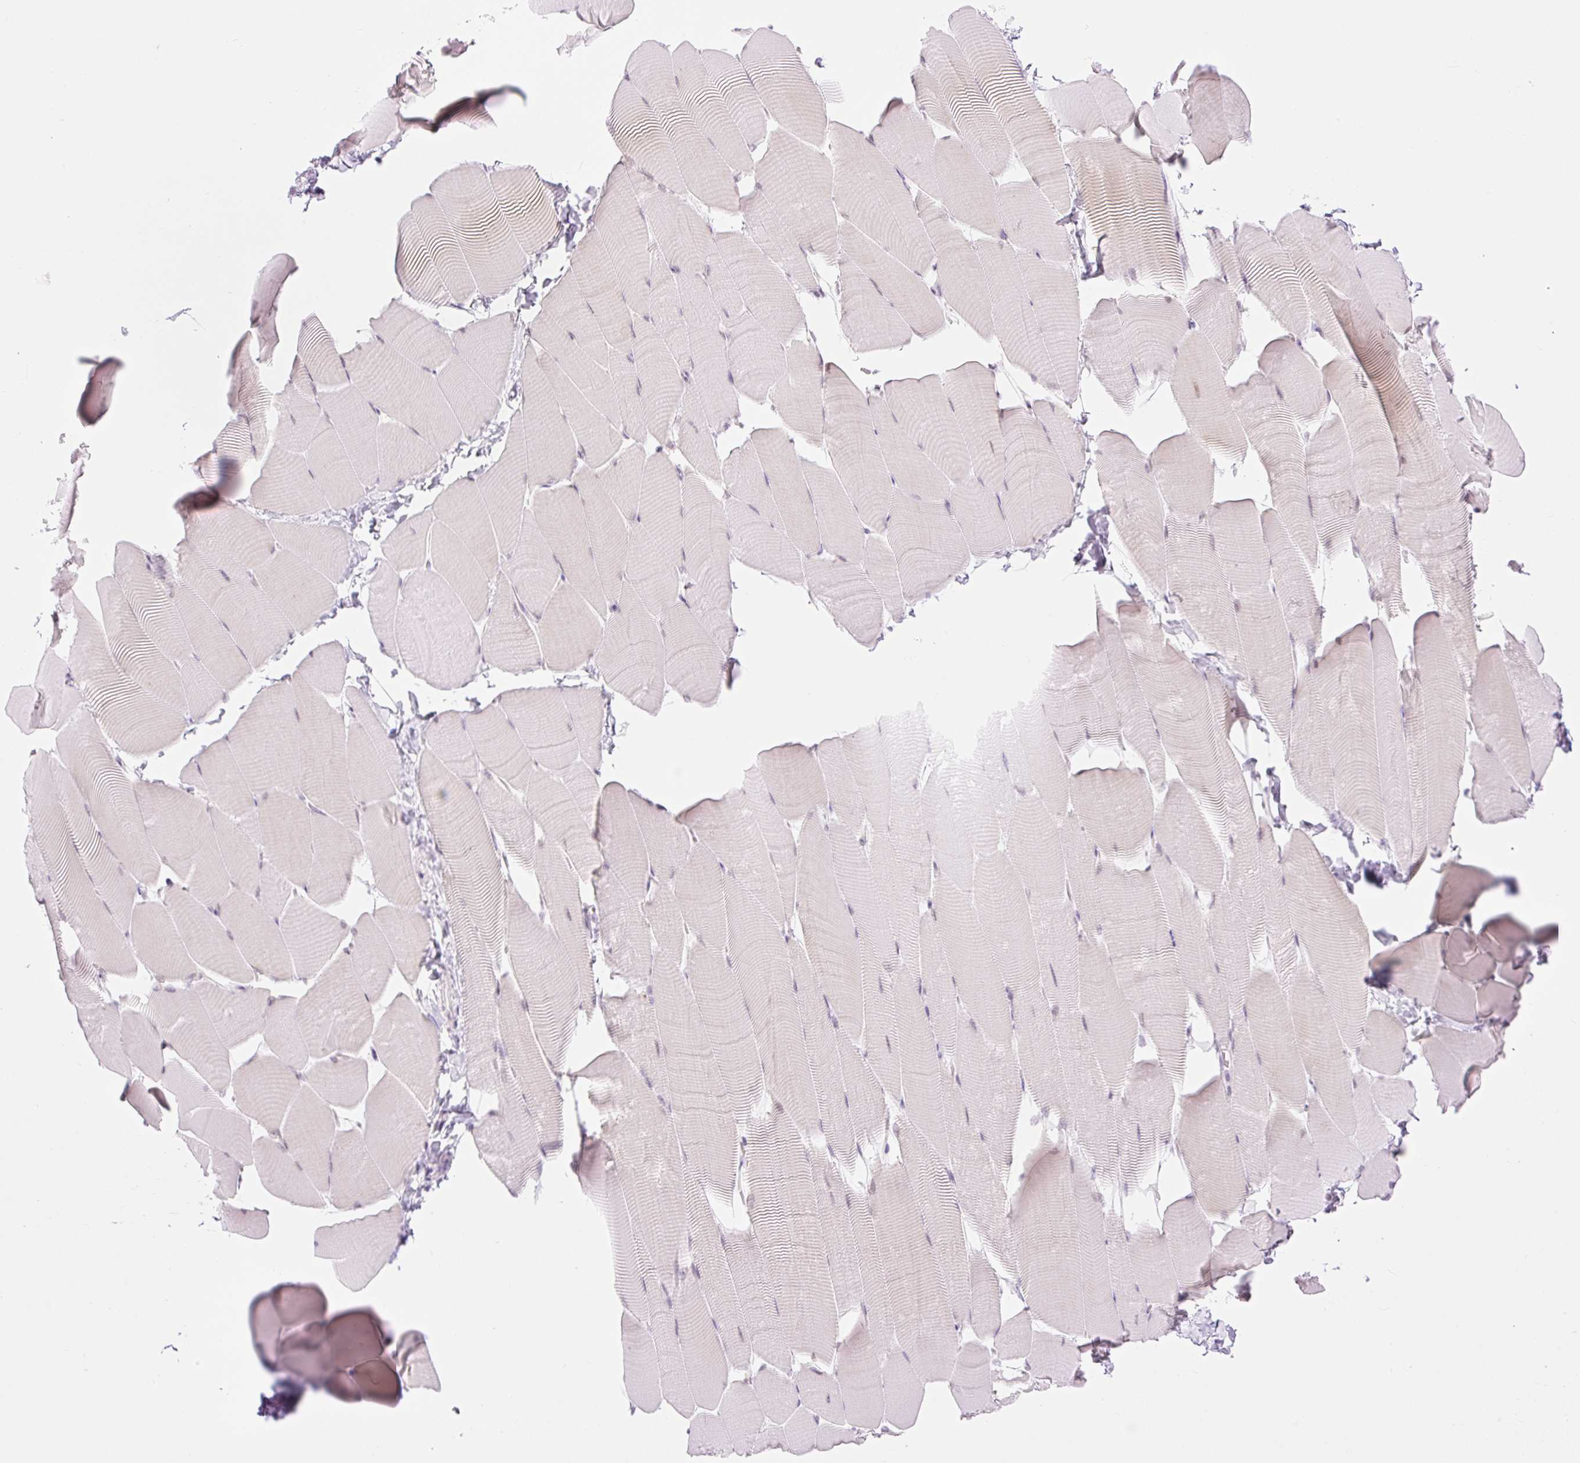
{"staining": {"intensity": "moderate", "quantity": "25%-75%", "location": "nuclear"}, "tissue": "skeletal muscle", "cell_type": "Myocytes", "image_type": "normal", "snomed": [{"axis": "morphology", "description": "Normal tissue, NOS"}, {"axis": "topography", "description": "Skeletal muscle"}], "caption": "High-magnification brightfield microscopy of benign skeletal muscle stained with DAB (3,3'-diaminobenzidine) (brown) and counterstained with hematoxylin (blue). myocytes exhibit moderate nuclear positivity is present in approximately25%-75% of cells.", "gene": "TBX15", "patient": {"sex": "male", "age": 25}}